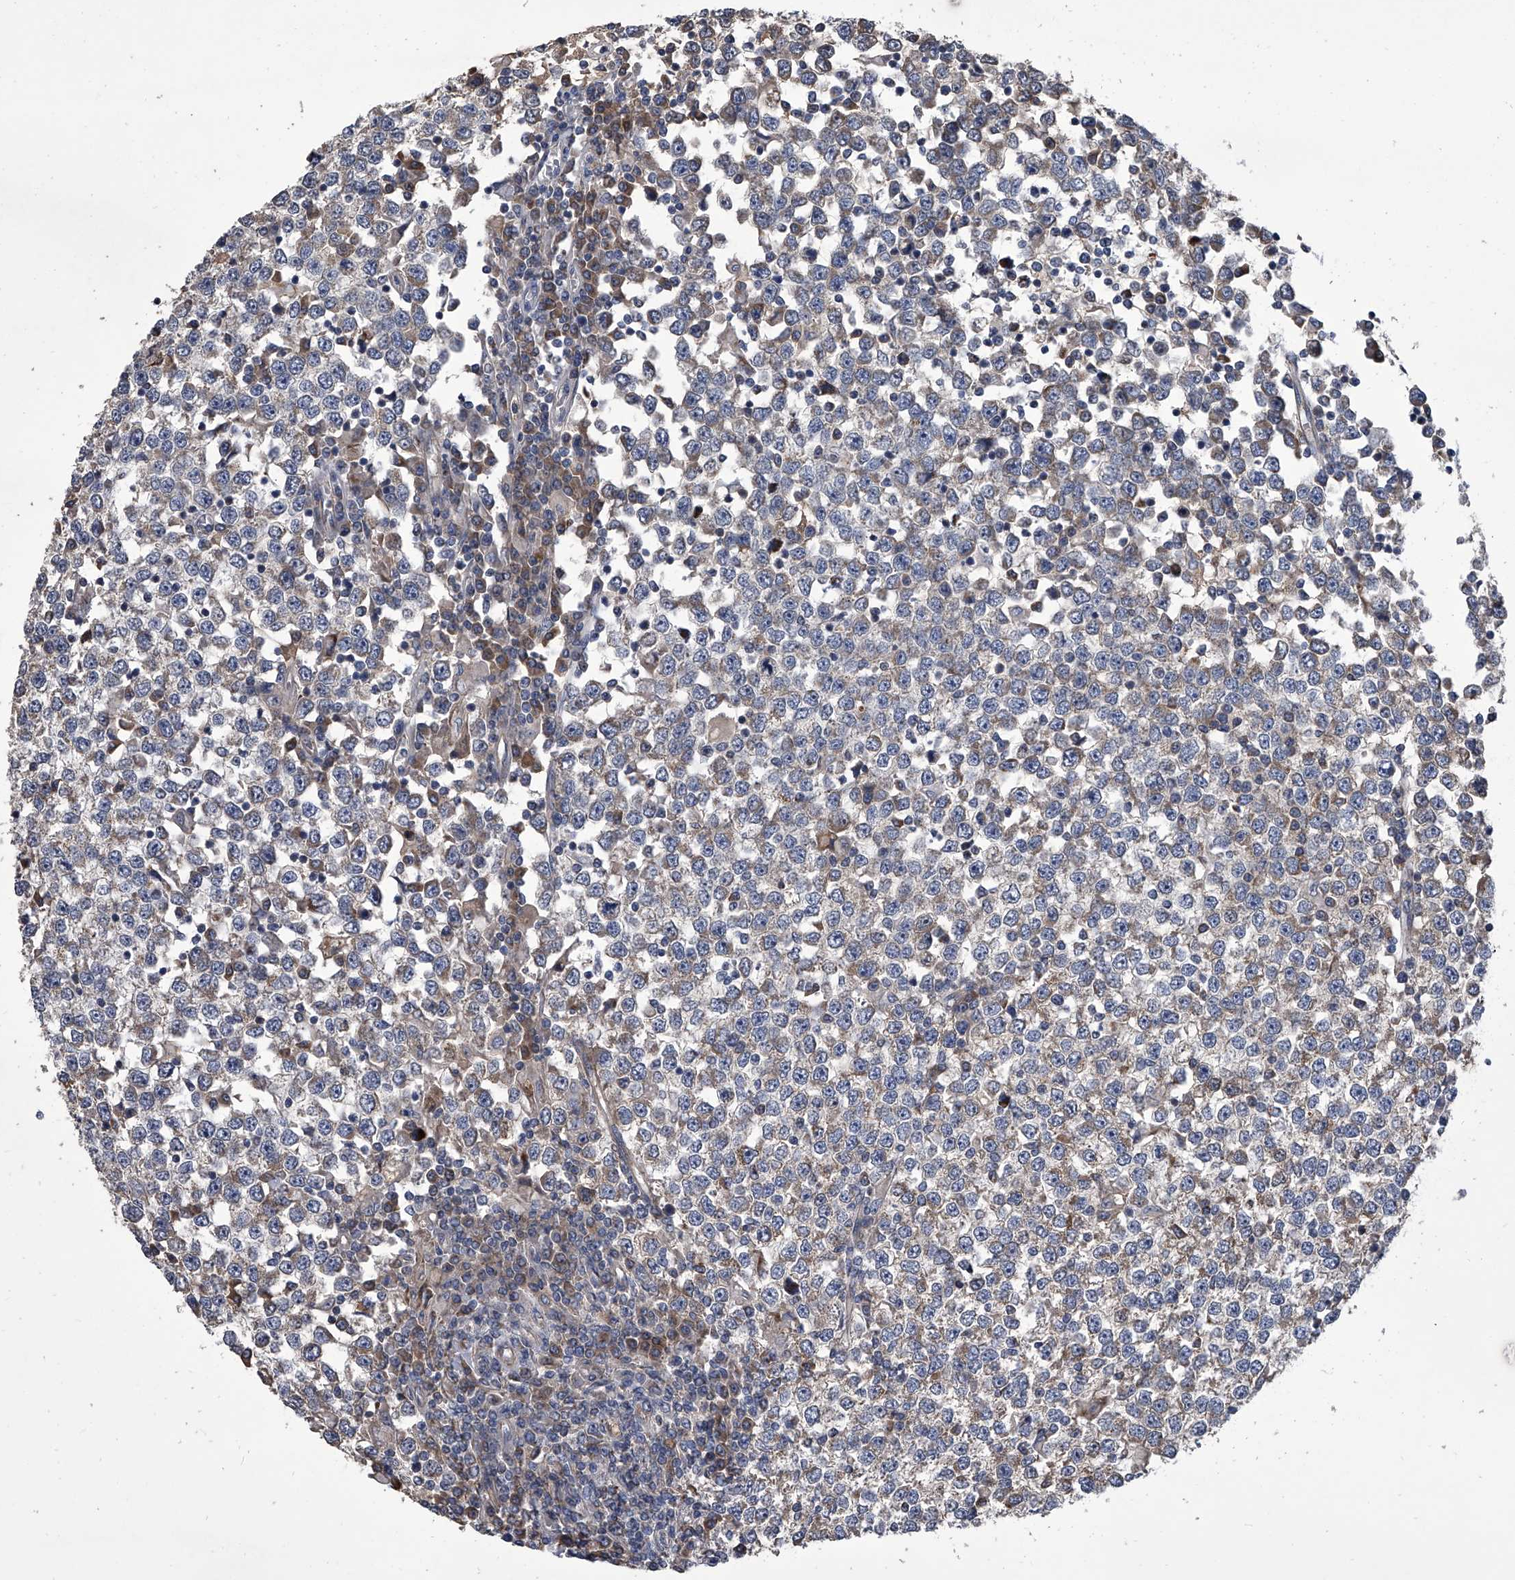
{"staining": {"intensity": "weak", "quantity": "25%-75%", "location": "cytoplasmic/membranous"}, "tissue": "testis cancer", "cell_type": "Tumor cells", "image_type": "cancer", "snomed": [{"axis": "morphology", "description": "Seminoma, NOS"}, {"axis": "topography", "description": "Testis"}], "caption": "Immunohistochemical staining of testis cancer displays low levels of weak cytoplasmic/membranous protein staining in approximately 25%-75% of tumor cells. The protein is shown in brown color, while the nuclei are stained blue.", "gene": "NRP1", "patient": {"sex": "male", "age": 65}}